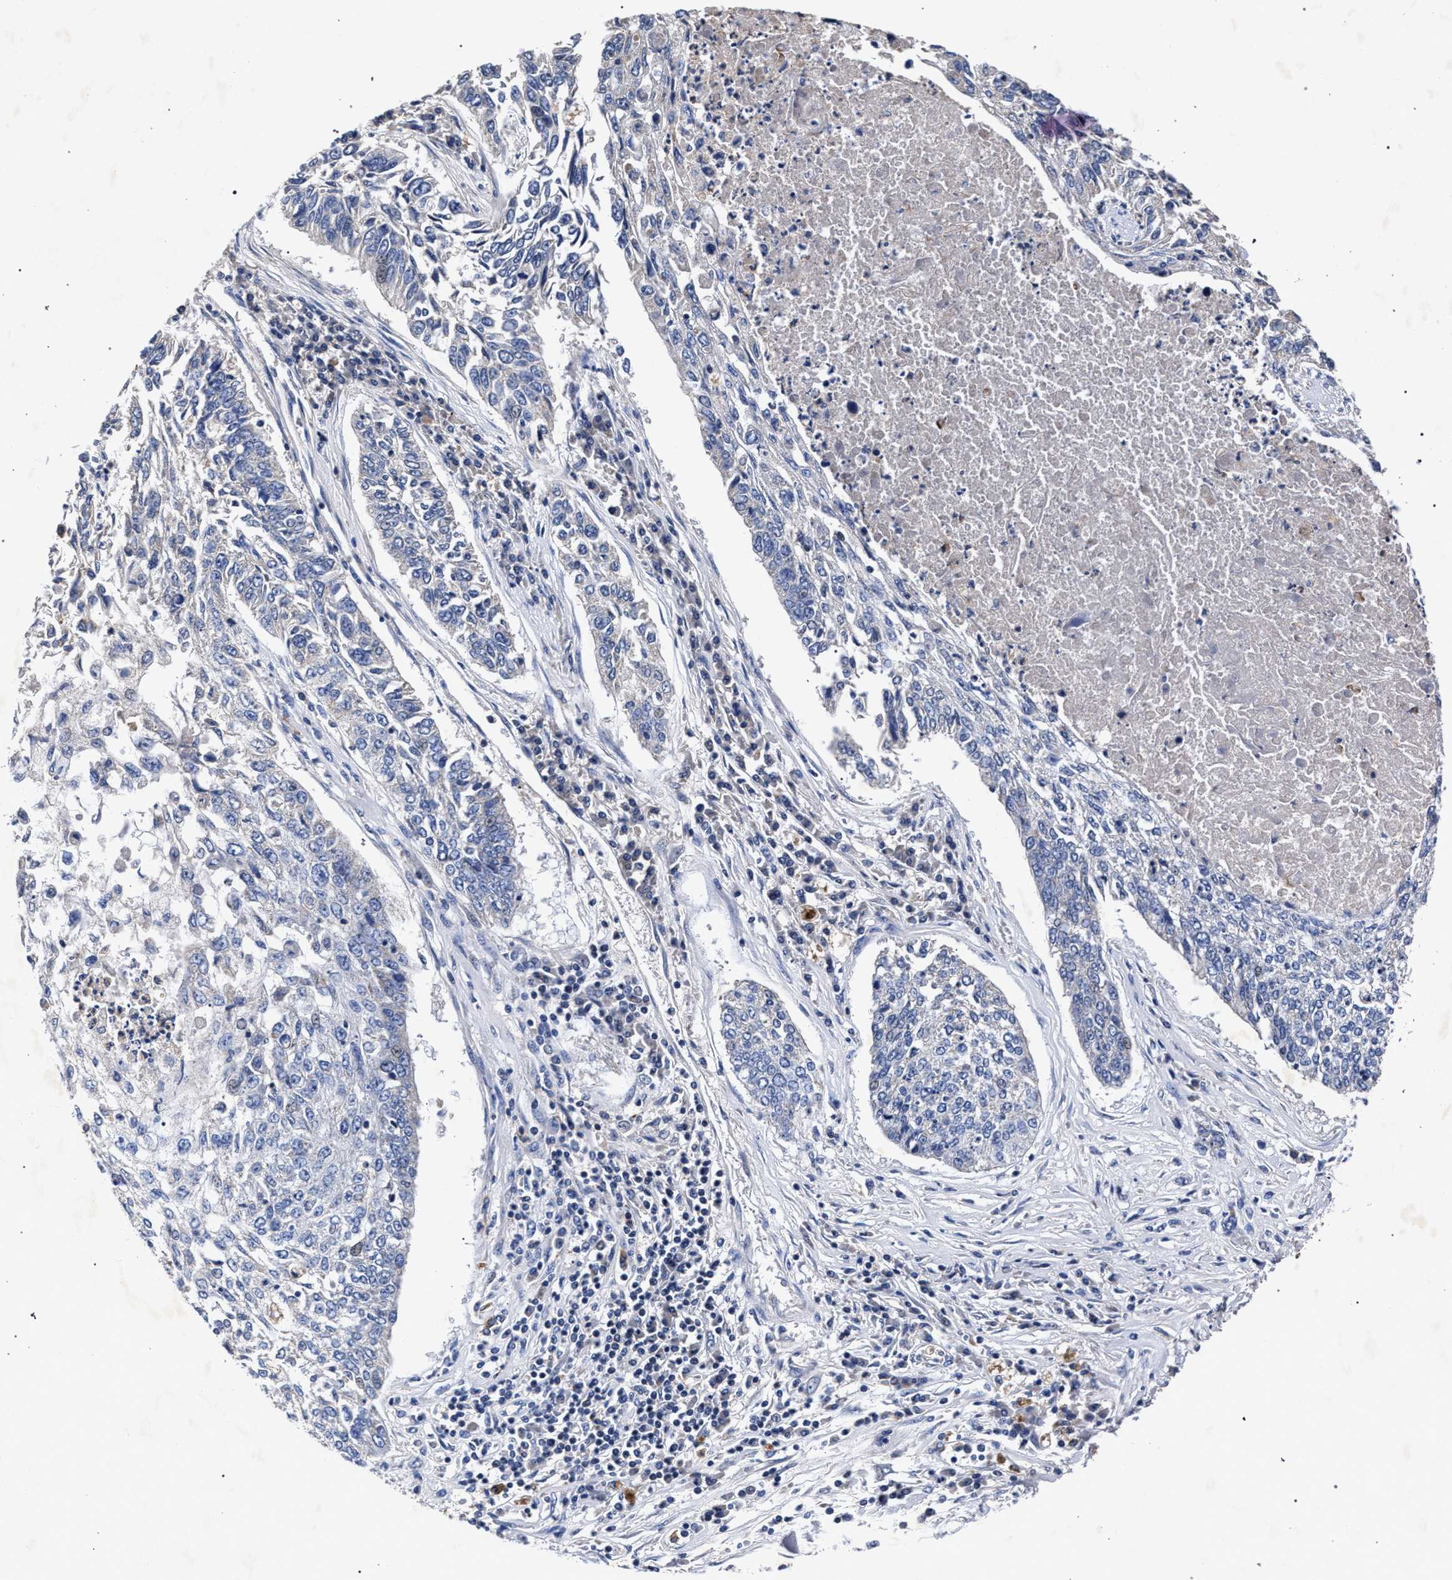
{"staining": {"intensity": "negative", "quantity": "none", "location": "none"}, "tissue": "lung cancer", "cell_type": "Tumor cells", "image_type": "cancer", "snomed": [{"axis": "morphology", "description": "Normal tissue, NOS"}, {"axis": "morphology", "description": "Squamous cell carcinoma, NOS"}, {"axis": "topography", "description": "Cartilage tissue"}, {"axis": "topography", "description": "Bronchus"}, {"axis": "topography", "description": "Lung"}], "caption": "Immunohistochemistry image of neoplastic tissue: human squamous cell carcinoma (lung) stained with DAB (3,3'-diaminobenzidine) reveals no significant protein staining in tumor cells. (DAB immunohistochemistry (IHC) visualized using brightfield microscopy, high magnification).", "gene": "HSD17B14", "patient": {"sex": "female", "age": 49}}